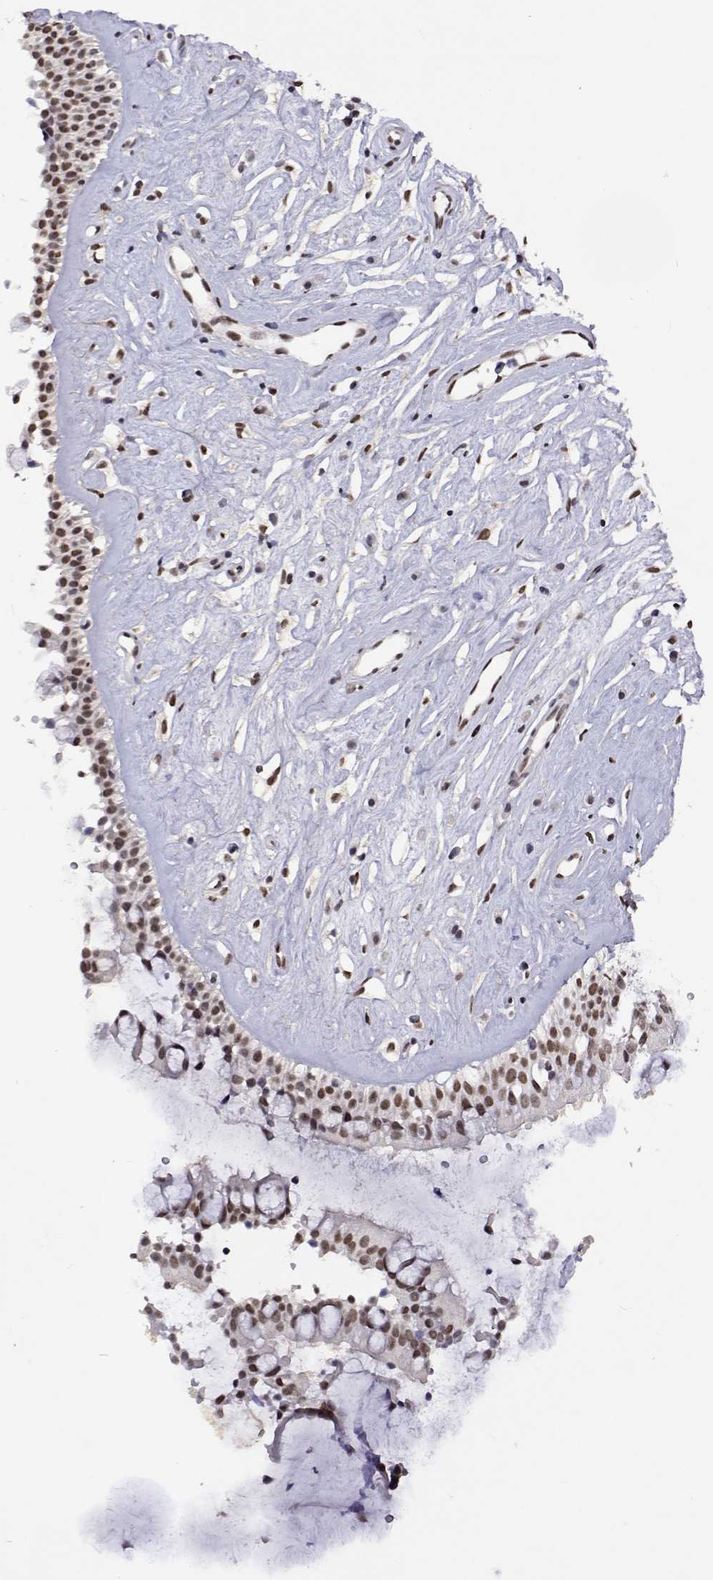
{"staining": {"intensity": "moderate", "quantity": ">75%", "location": "nuclear"}, "tissue": "nasopharynx", "cell_type": "Respiratory epithelial cells", "image_type": "normal", "snomed": [{"axis": "morphology", "description": "Normal tissue, NOS"}, {"axis": "topography", "description": "Nasopharynx"}], "caption": "Immunohistochemistry image of unremarkable human nasopharynx stained for a protein (brown), which shows medium levels of moderate nuclear expression in approximately >75% of respiratory epithelial cells.", "gene": "HNRNPA0", "patient": {"sex": "male", "age": 32}}